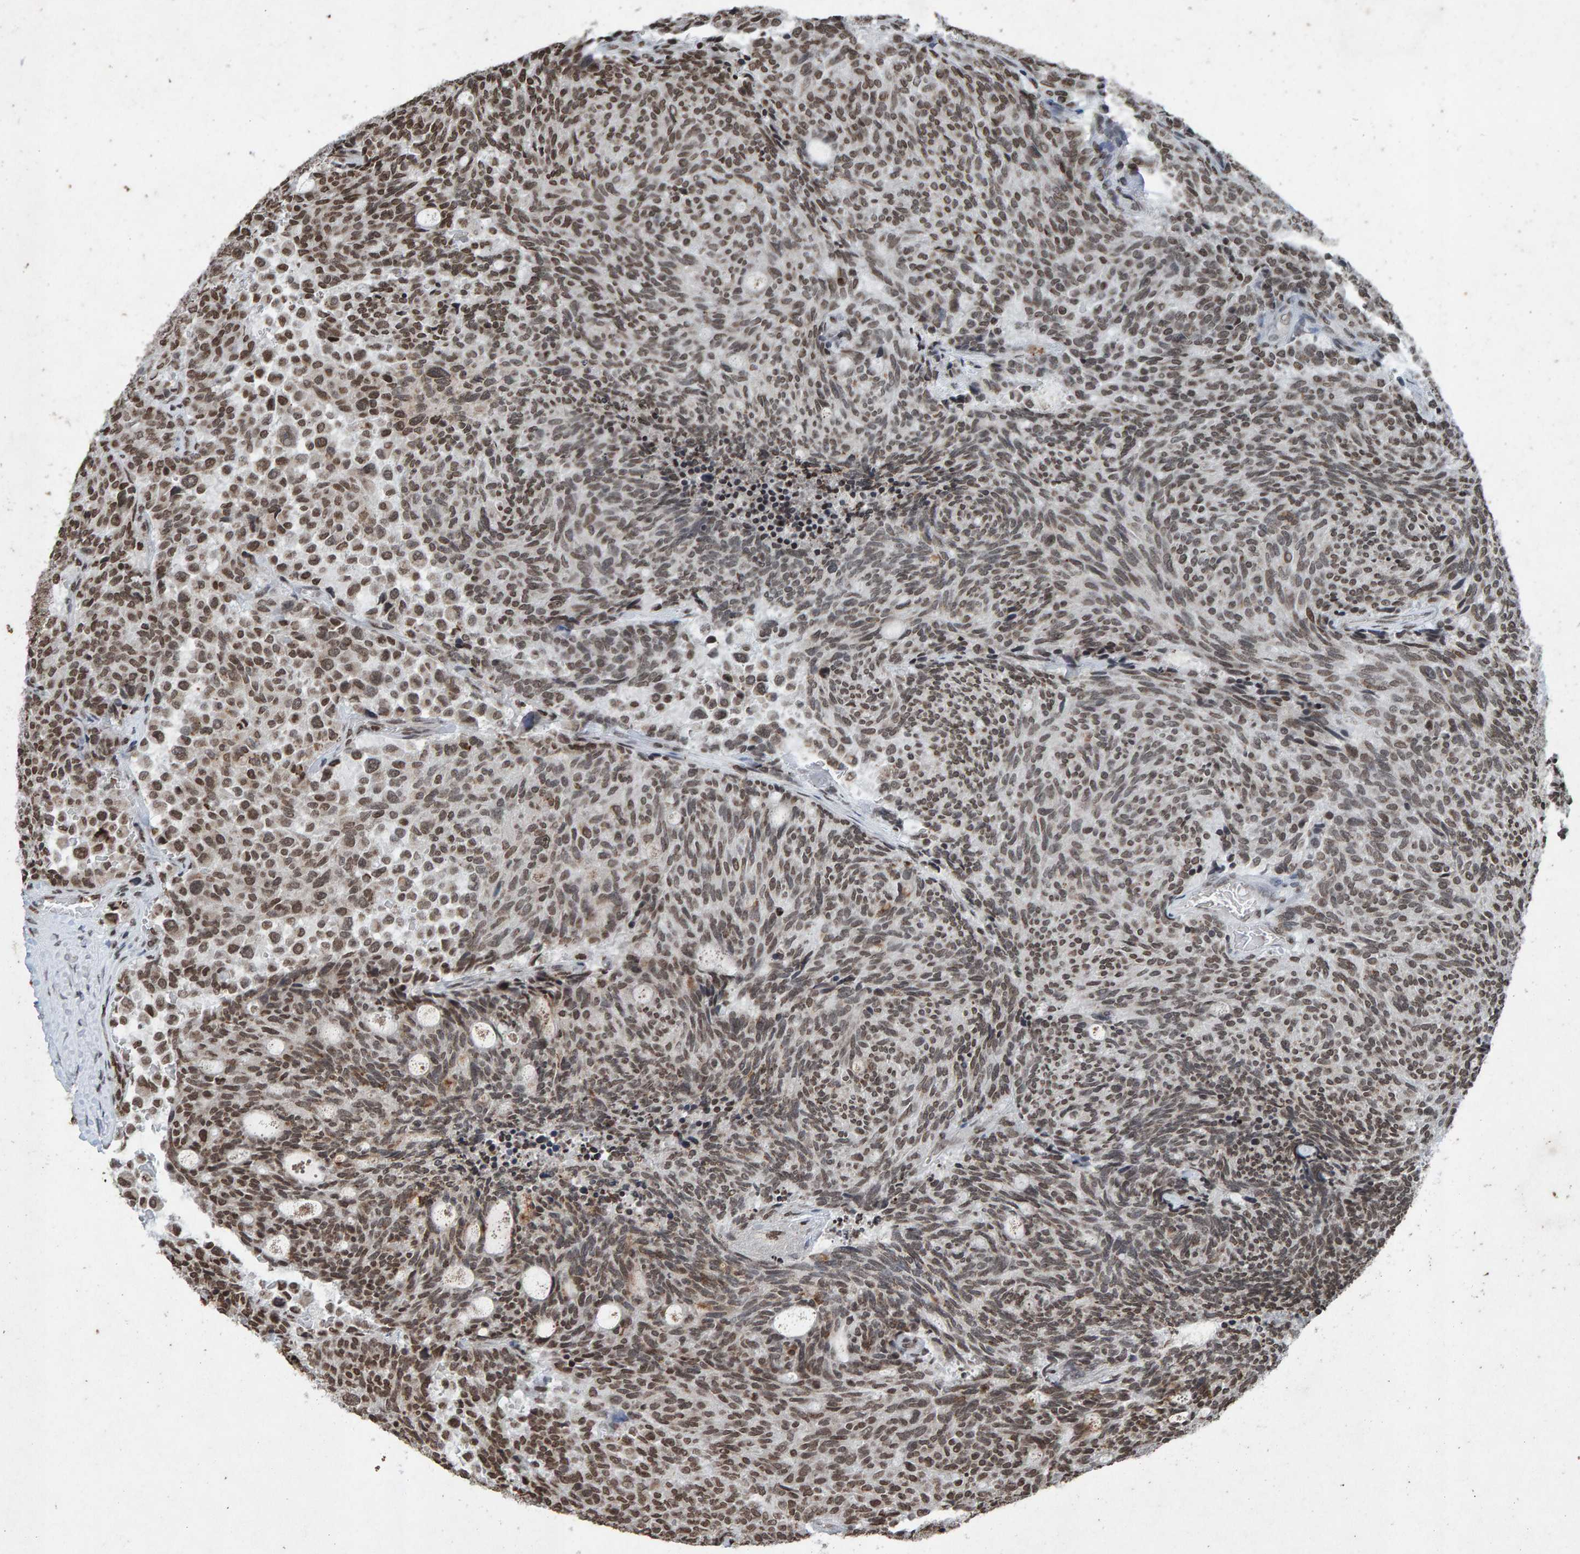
{"staining": {"intensity": "moderate", "quantity": "25%-75%", "location": "nuclear"}, "tissue": "carcinoid", "cell_type": "Tumor cells", "image_type": "cancer", "snomed": [{"axis": "morphology", "description": "Carcinoid, malignant, NOS"}, {"axis": "topography", "description": "Pancreas"}], "caption": "Immunohistochemical staining of carcinoid reveals medium levels of moderate nuclear expression in about 25%-75% of tumor cells.", "gene": "H2AZ1", "patient": {"sex": "female", "age": 54}}